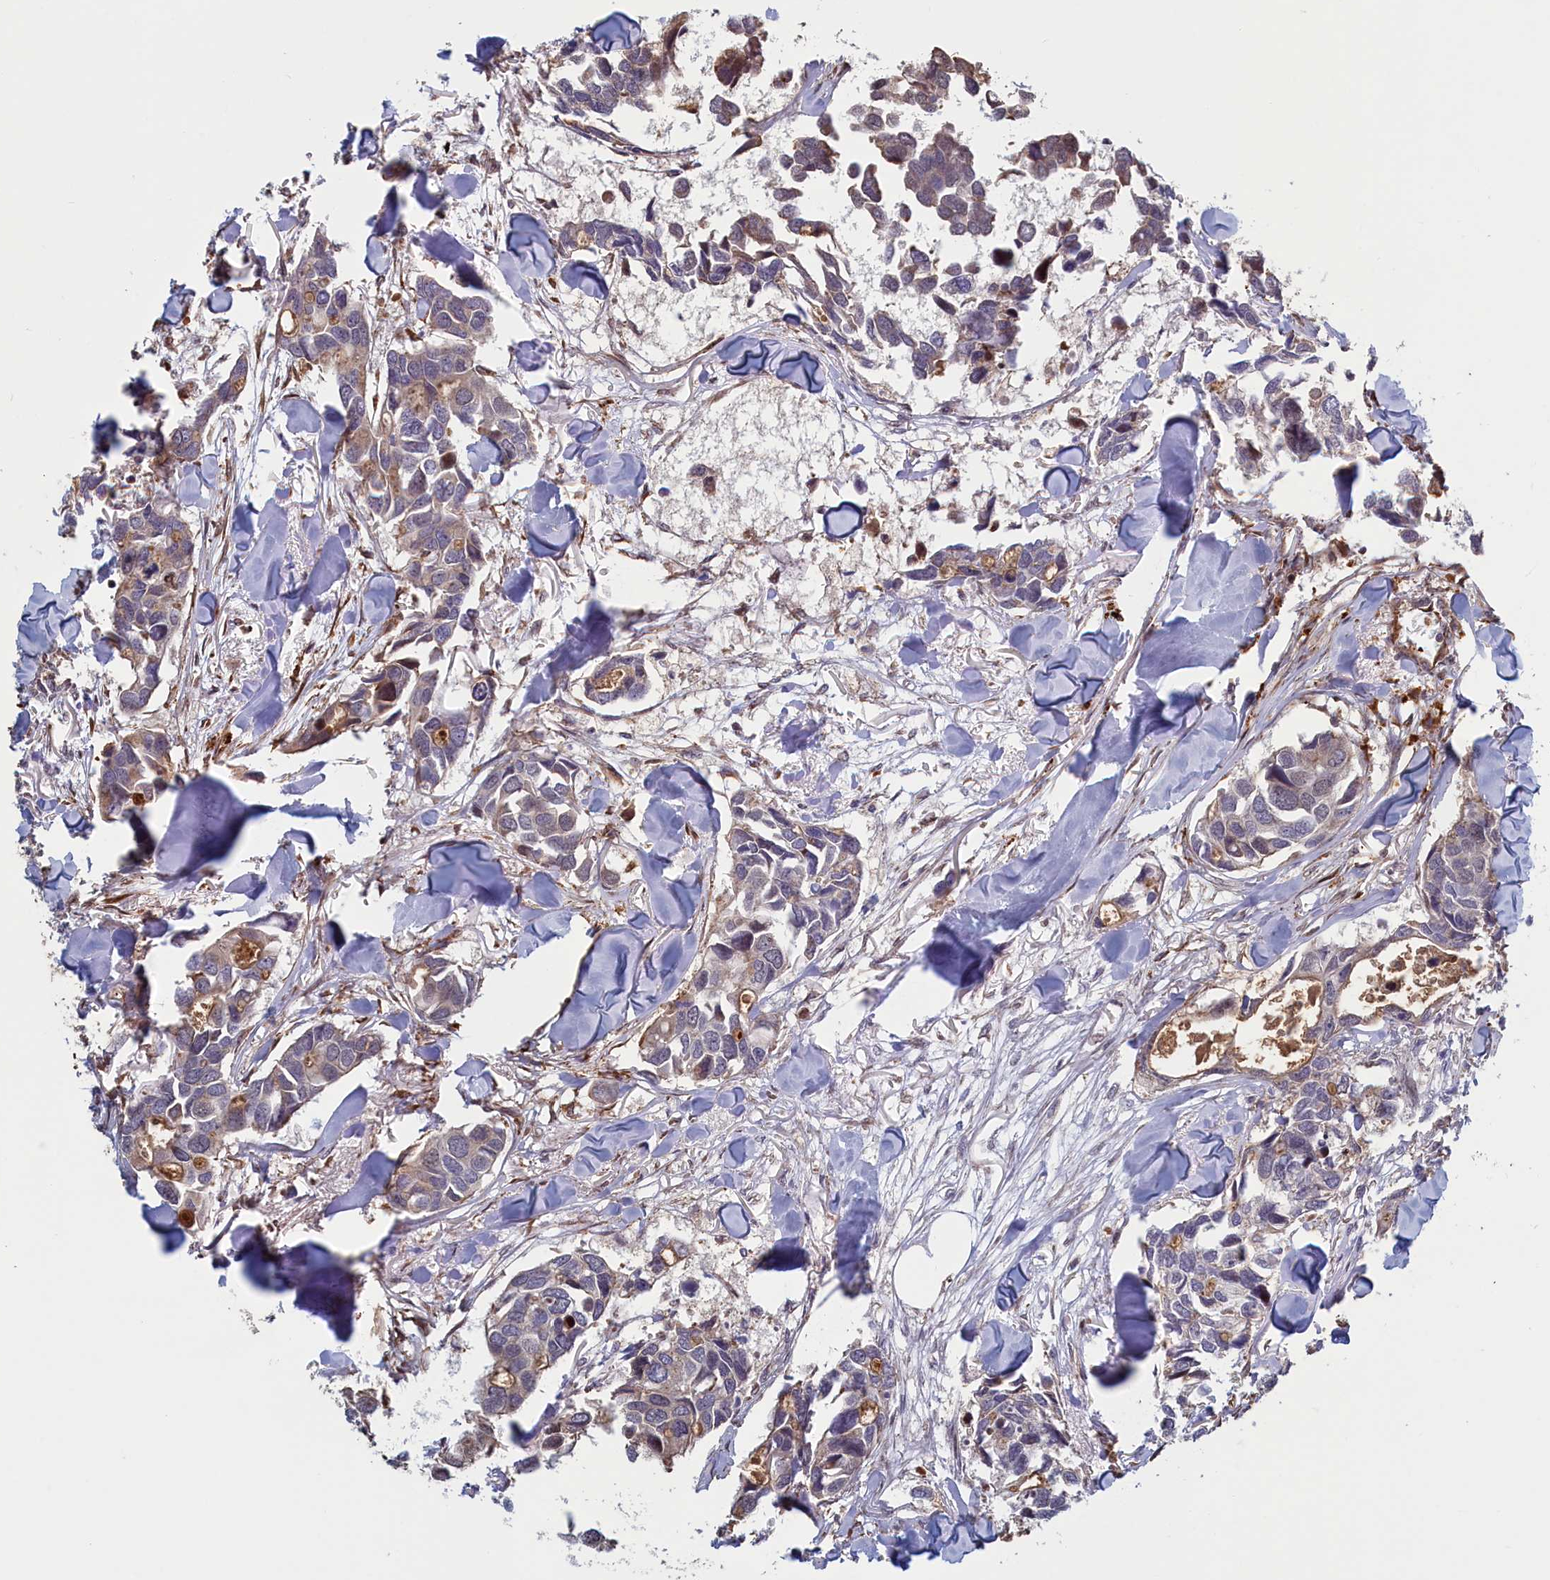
{"staining": {"intensity": "weak", "quantity": "<25%", "location": "cytoplasmic/membranous"}, "tissue": "breast cancer", "cell_type": "Tumor cells", "image_type": "cancer", "snomed": [{"axis": "morphology", "description": "Duct carcinoma"}, {"axis": "topography", "description": "Breast"}], "caption": "Immunohistochemistry of human intraductal carcinoma (breast) shows no positivity in tumor cells.", "gene": "RILPL1", "patient": {"sex": "female", "age": 83}}